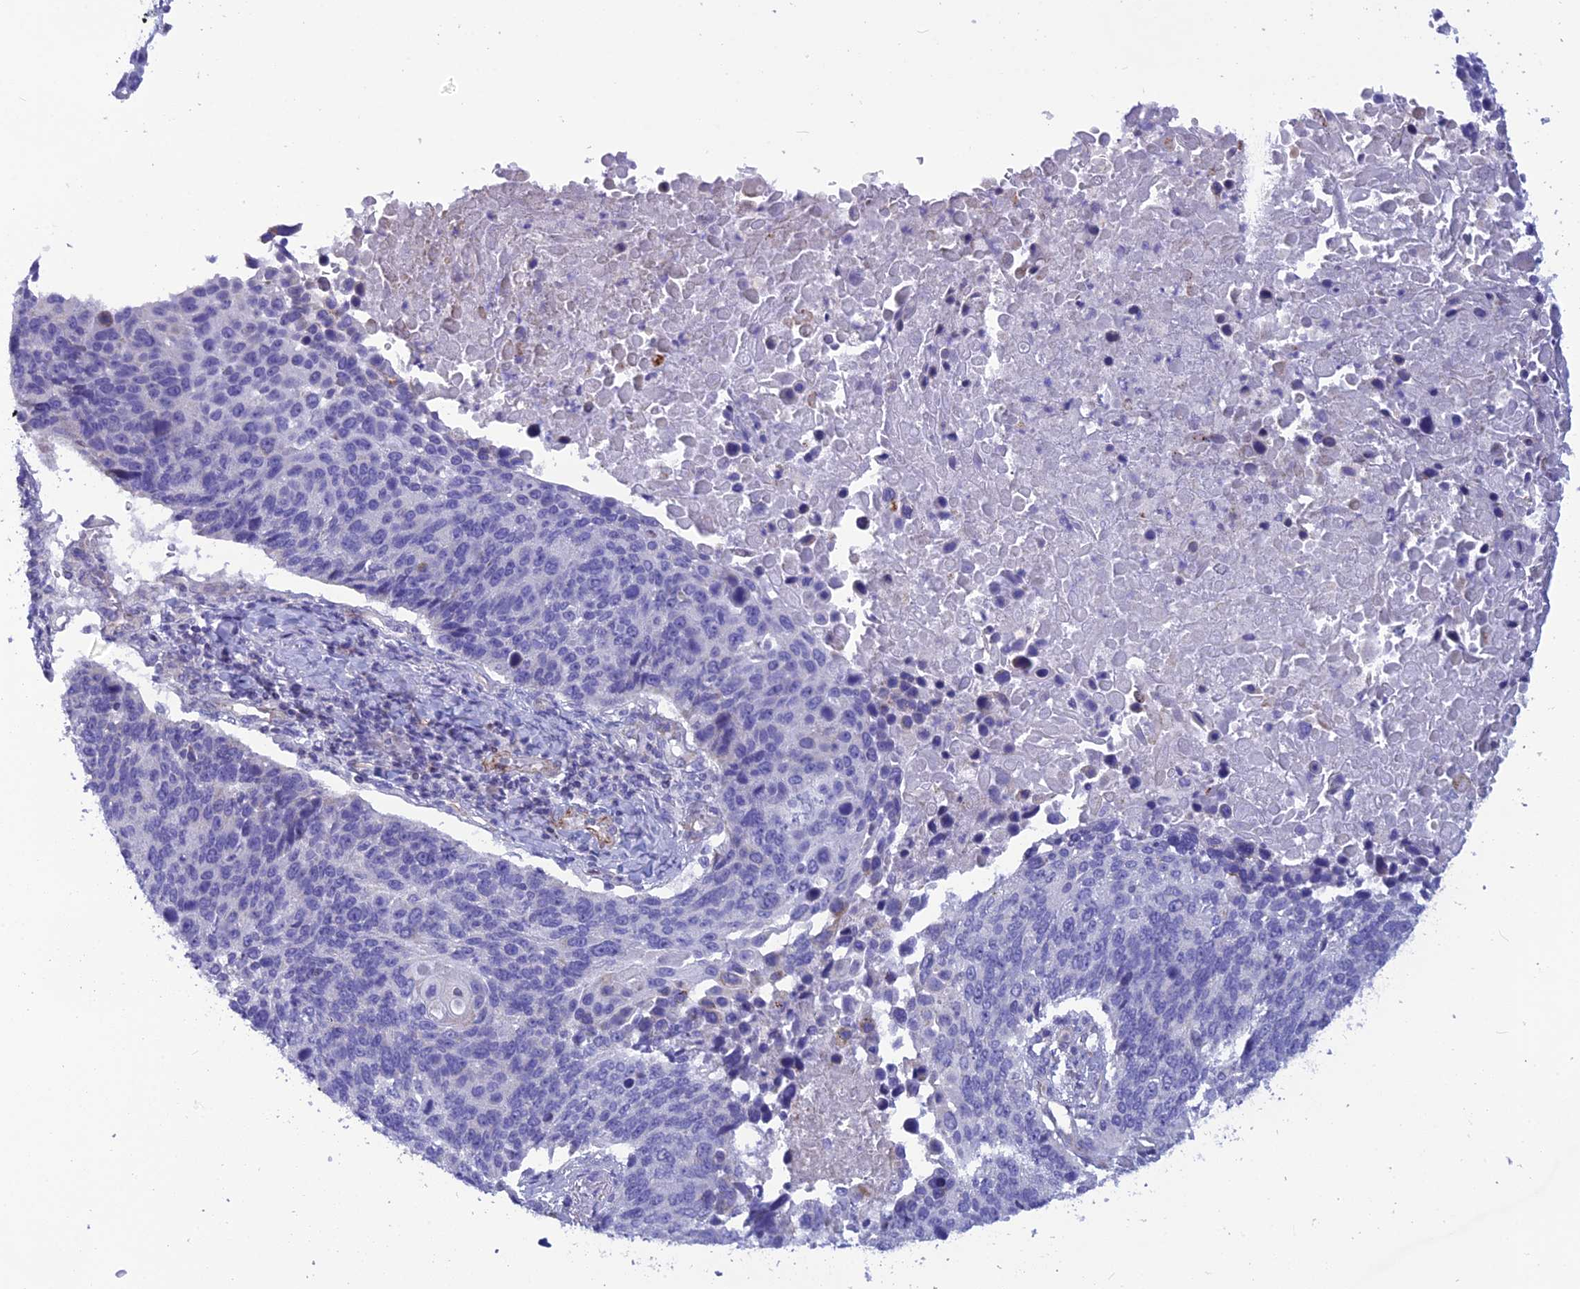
{"staining": {"intensity": "negative", "quantity": "none", "location": "none"}, "tissue": "lung cancer", "cell_type": "Tumor cells", "image_type": "cancer", "snomed": [{"axis": "morphology", "description": "Normal tissue, NOS"}, {"axis": "morphology", "description": "Squamous cell carcinoma, NOS"}, {"axis": "topography", "description": "Lymph node"}, {"axis": "topography", "description": "Lung"}], "caption": "Immunohistochemistry (IHC) micrograph of neoplastic tissue: lung cancer stained with DAB shows no significant protein positivity in tumor cells.", "gene": "POMGNT1", "patient": {"sex": "male", "age": 66}}